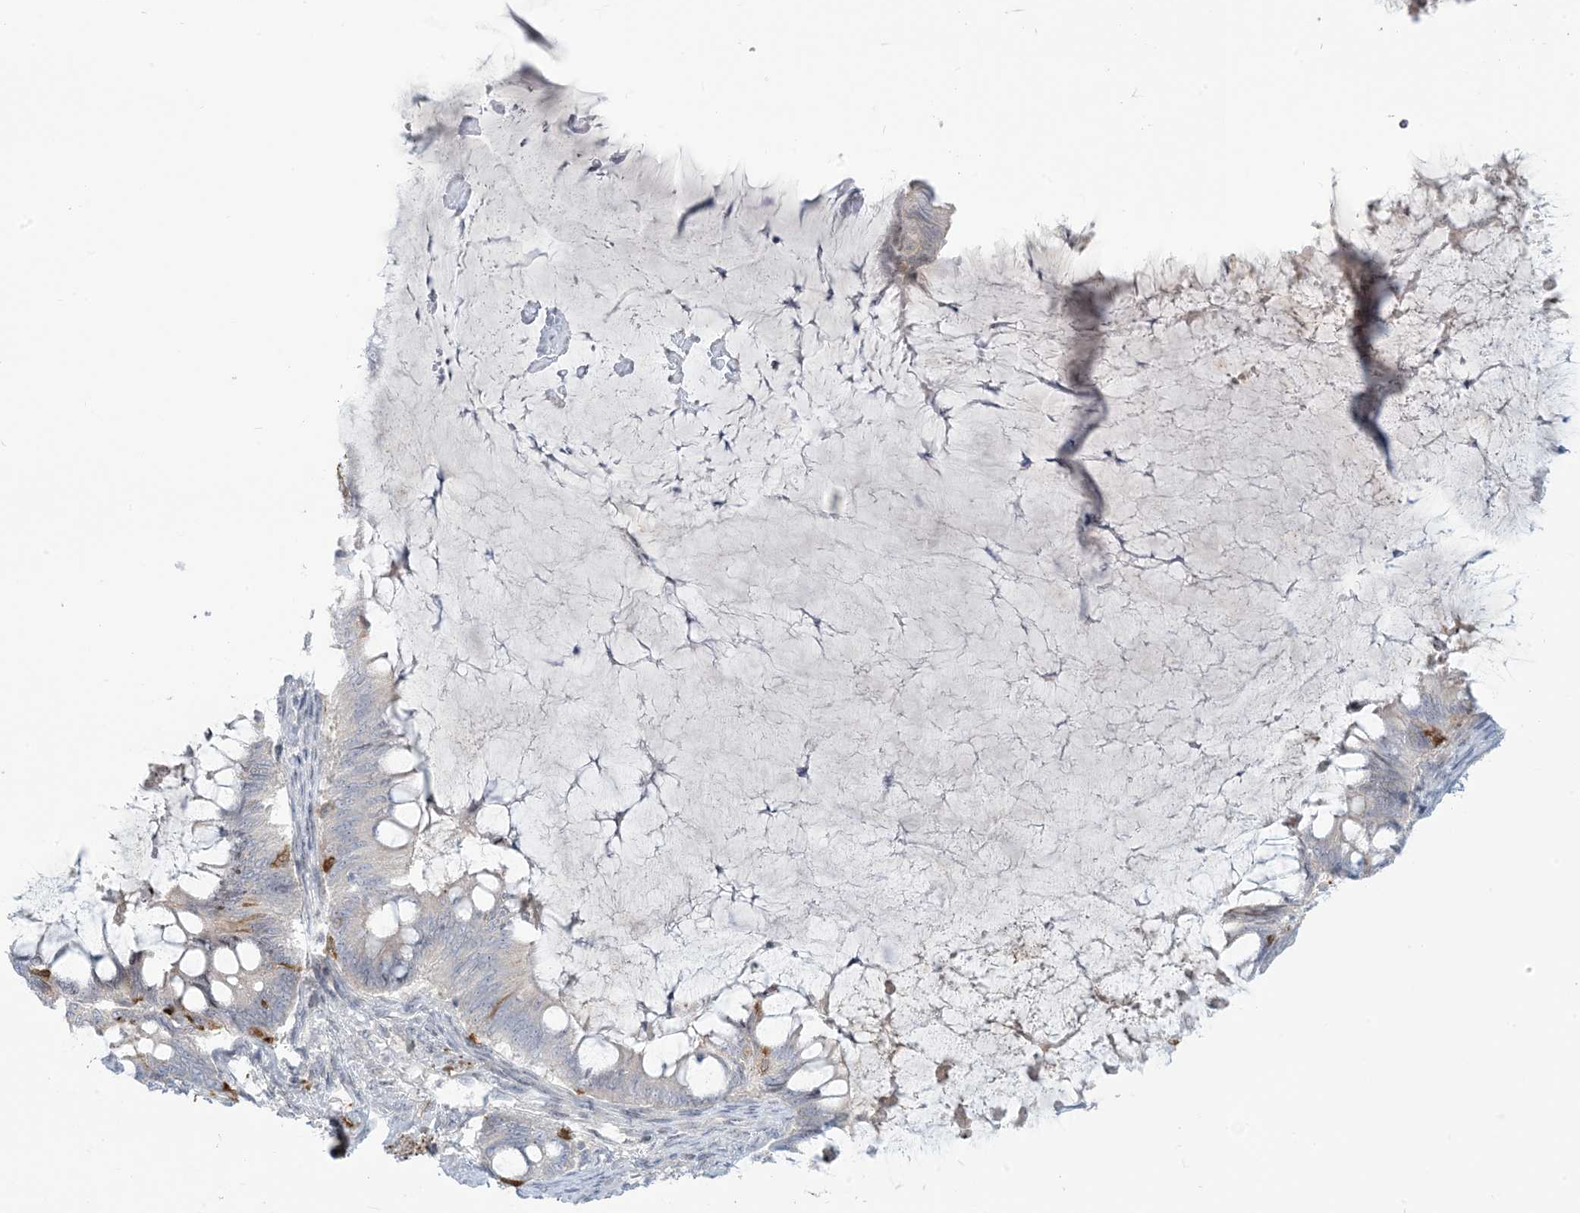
{"staining": {"intensity": "negative", "quantity": "none", "location": "none"}, "tissue": "ovarian cancer", "cell_type": "Tumor cells", "image_type": "cancer", "snomed": [{"axis": "morphology", "description": "Cystadenocarcinoma, mucinous, NOS"}, {"axis": "topography", "description": "Ovary"}], "caption": "Immunohistochemistry (IHC) of ovarian cancer exhibits no staining in tumor cells.", "gene": "AFTPH", "patient": {"sex": "female", "age": 61}}